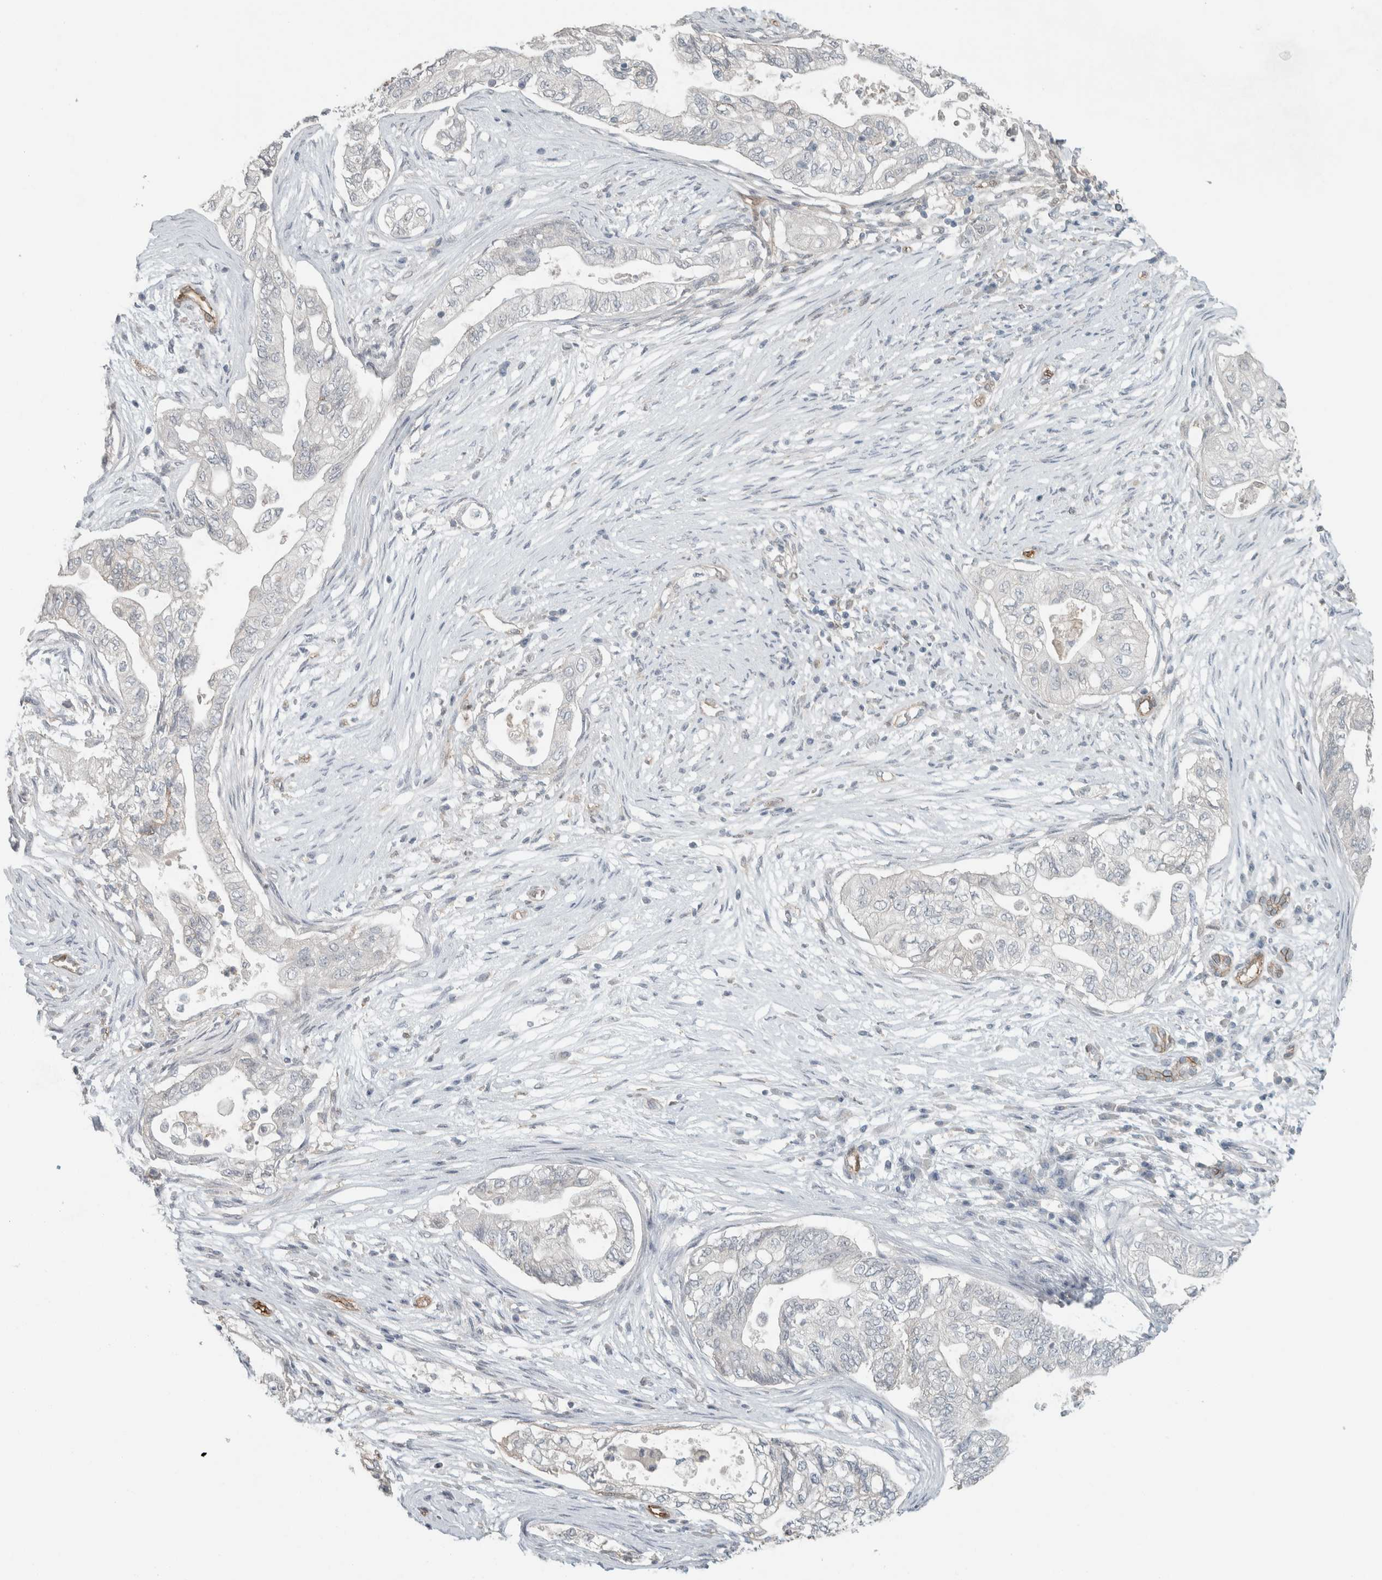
{"staining": {"intensity": "negative", "quantity": "none", "location": "none"}, "tissue": "pancreatic cancer", "cell_type": "Tumor cells", "image_type": "cancer", "snomed": [{"axis": "morphology", "description": "Adenocarcinoma, NOS"}, {"axis": "topography", "description": "Pancreas"}], "caption": "Tumor cells show no significant staining in pancreatic cancer (adenocarcinoma).", "gene": "SCIN", "patient": {"sex": "male", "age": 72}}